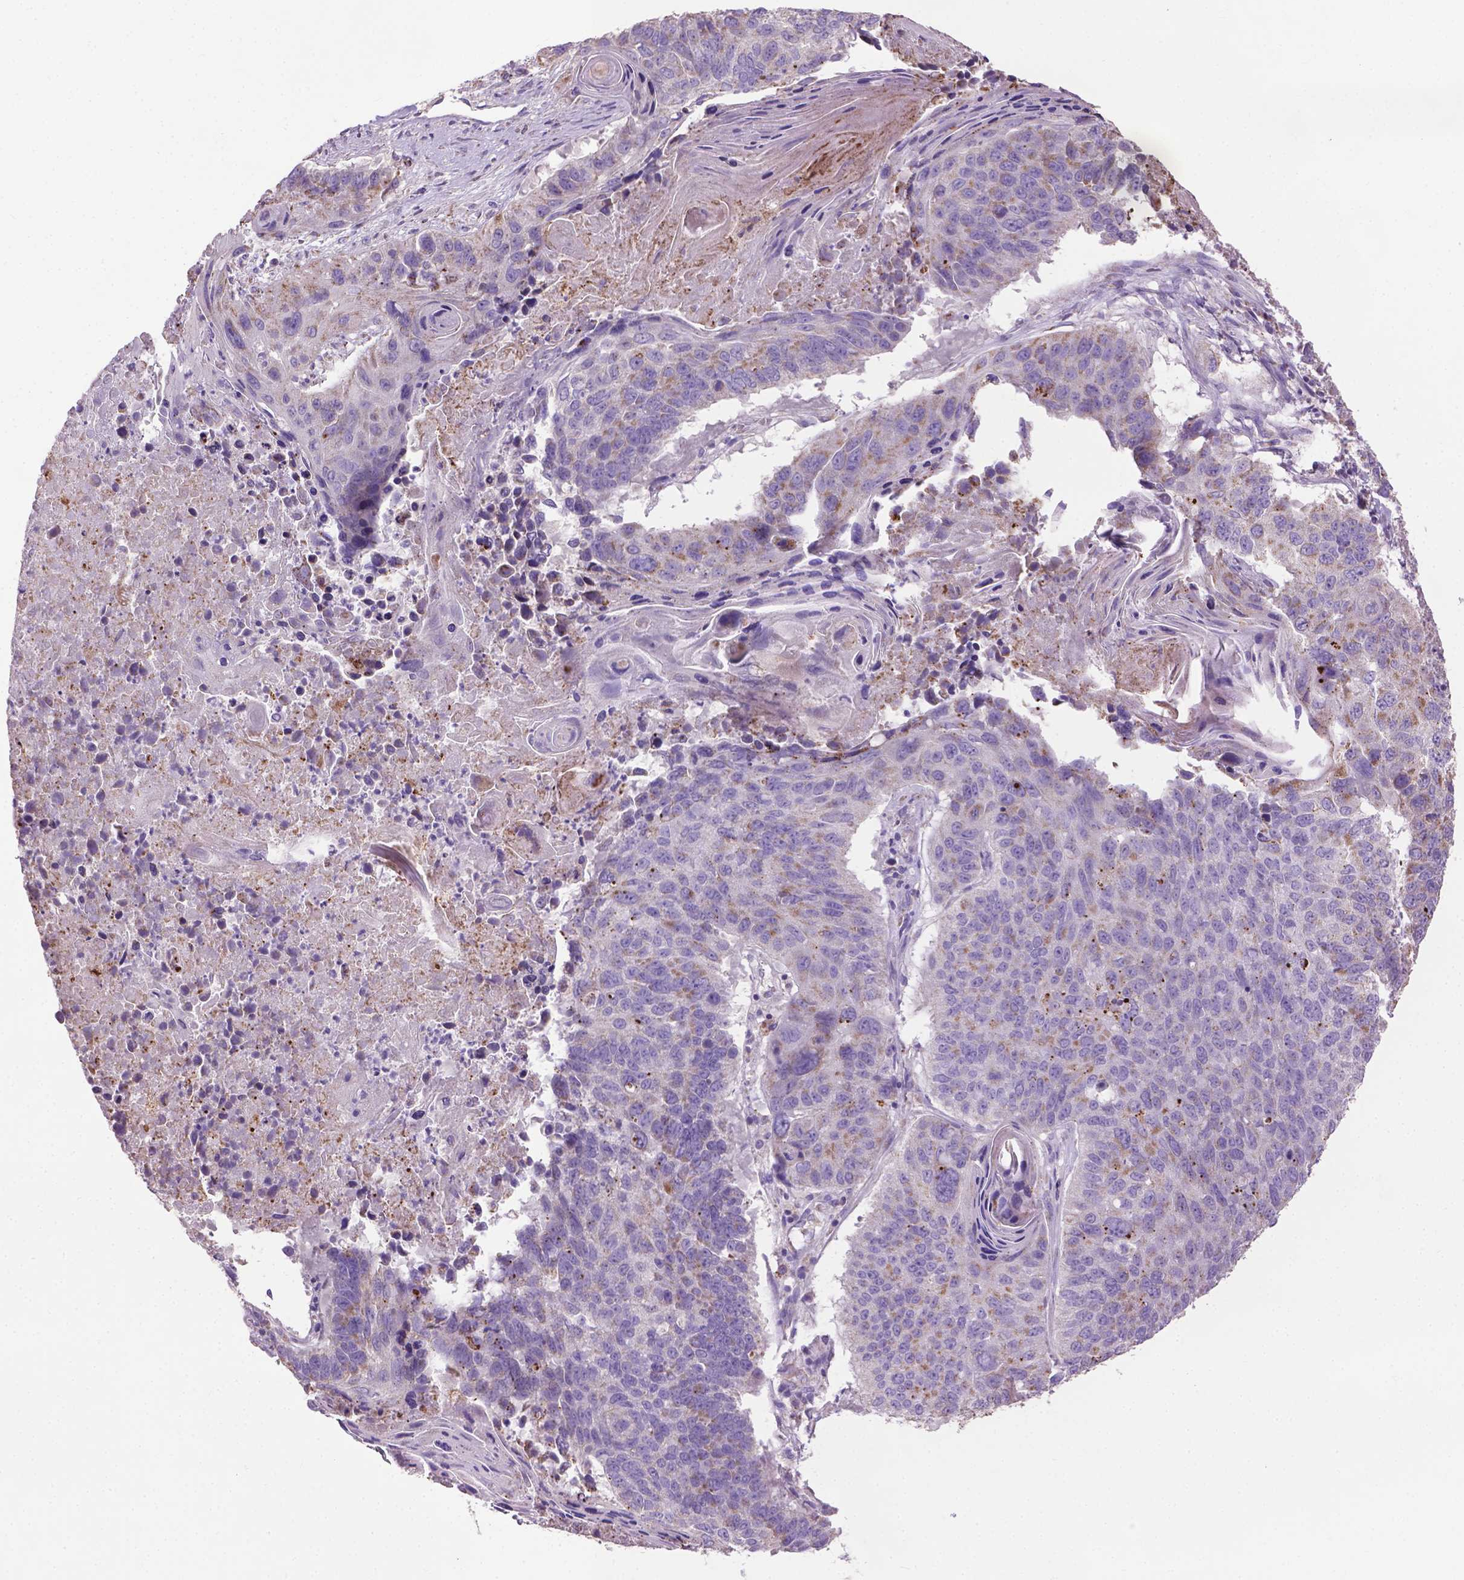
{"staining": {"intensity": "weak", "quantity": "<25%", "location": "cytoplasmic/membranous"}, "tissue": "lung cancer", "cell_type": "Tumor cells", "image_type": "cancer", "snomed": [{"axis": "morphology", "description": "Squamous cell carcinoma, NOS"}, {"axis": "topography", "description": "Lung"}], "caption": "Squamous cell carcinoma (lung) was stained to show a protein in brown. There is no significant positivity in tumor cells.", "gene": "VDAC1", "patient": {"sex": "male", "age": 73}}